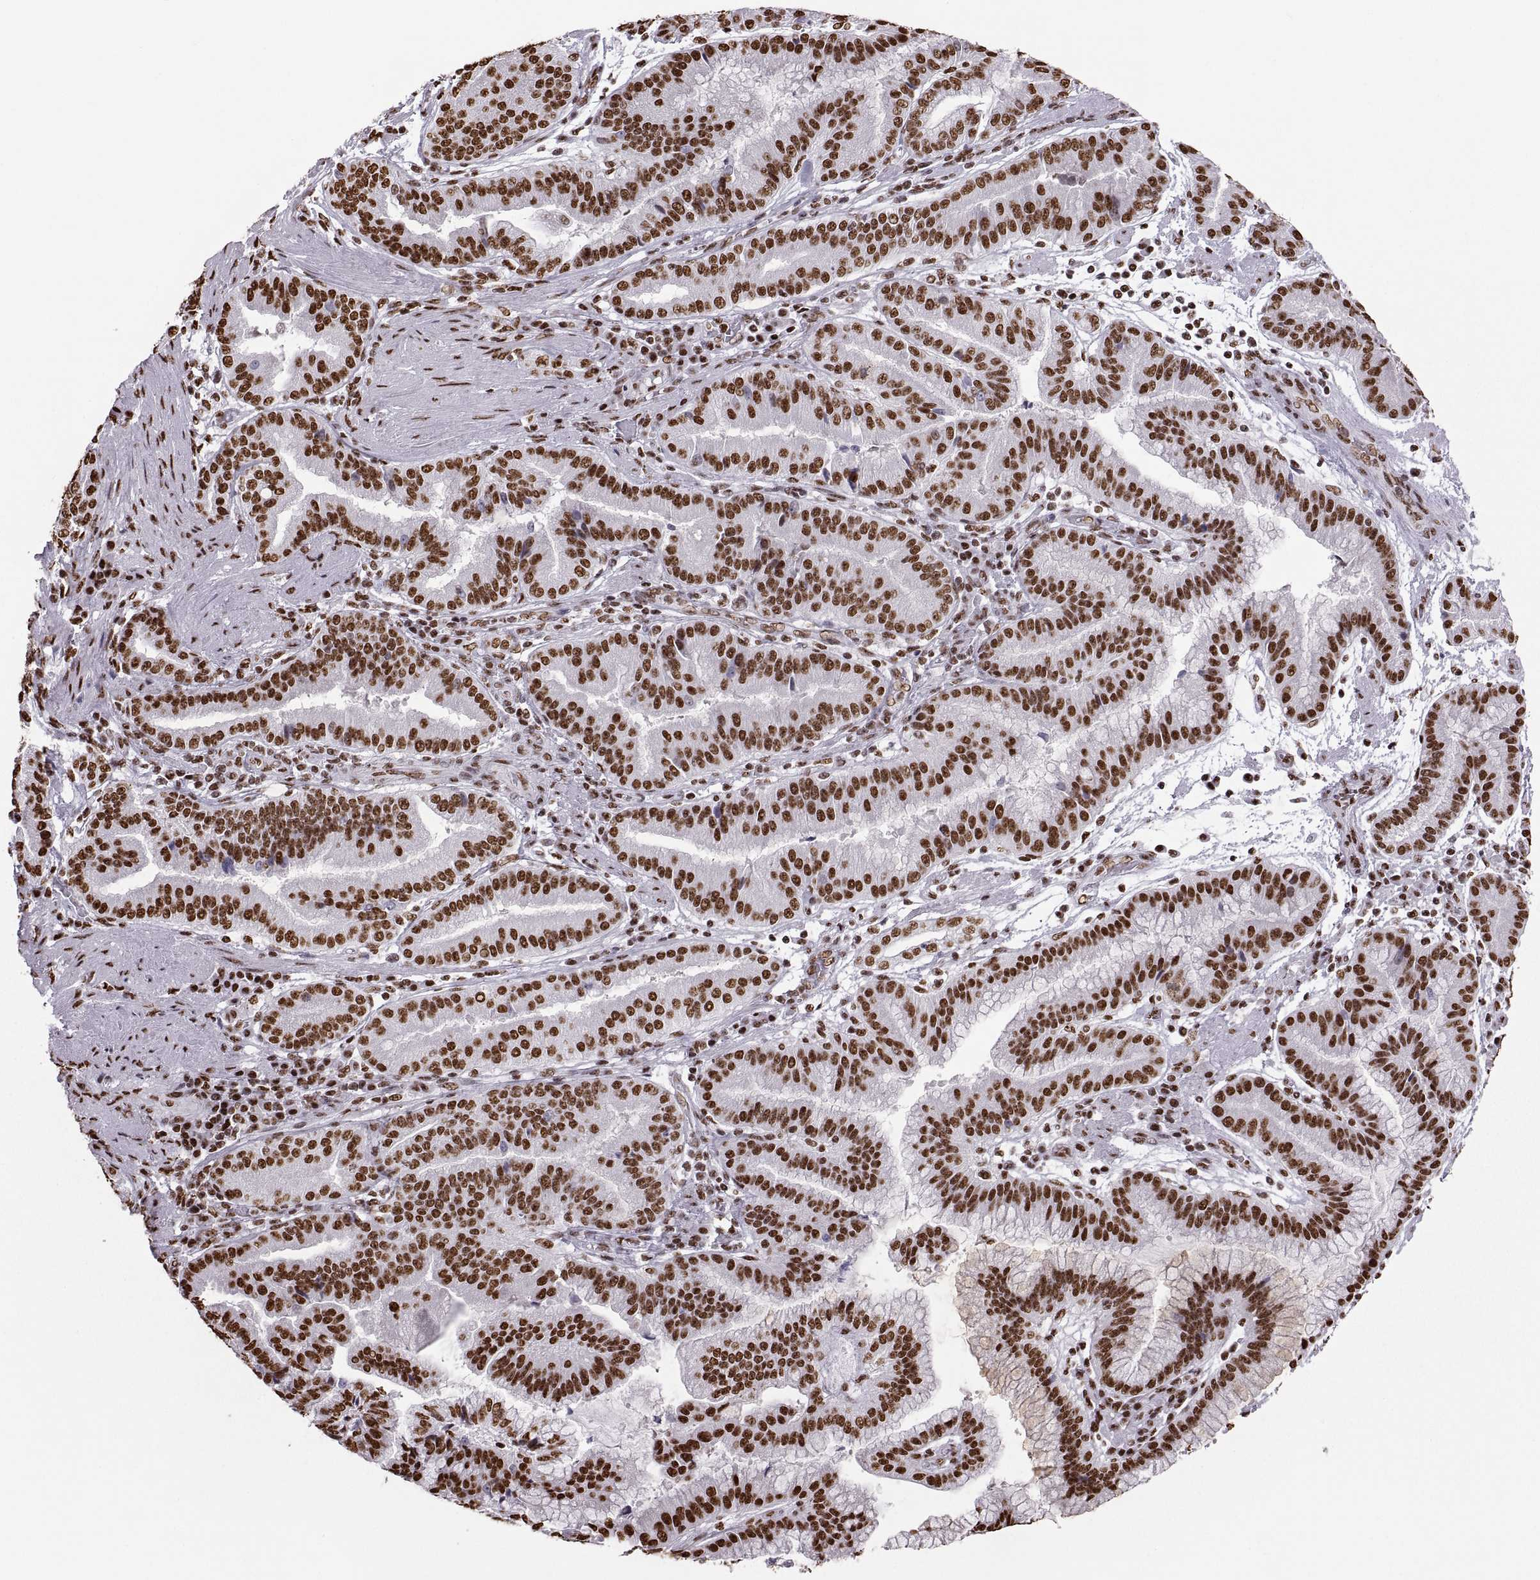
{"staining": {"intensity": "strong", "quantity": "25%-75%", "location": "nuclear"}, "tissue": "stomach cancer", "cell_type": "Tumor cells", "image_type": "cancer", "snomed": [{"axis": "morphology", "description": "Adenocarcinoma, NOS"}, {"axis": "topography", "description": "Stomach"}], "caption": "IHC micrograph of neoplastic tissue: human stomach cancer stained using IHC reveals high levels of strong protein expression localized specifically in the nuclear of tumor cells, appearing as a nuclear brown color.", "gene": "SNAI1", "patient": {"sex": "male", "age": 83}}